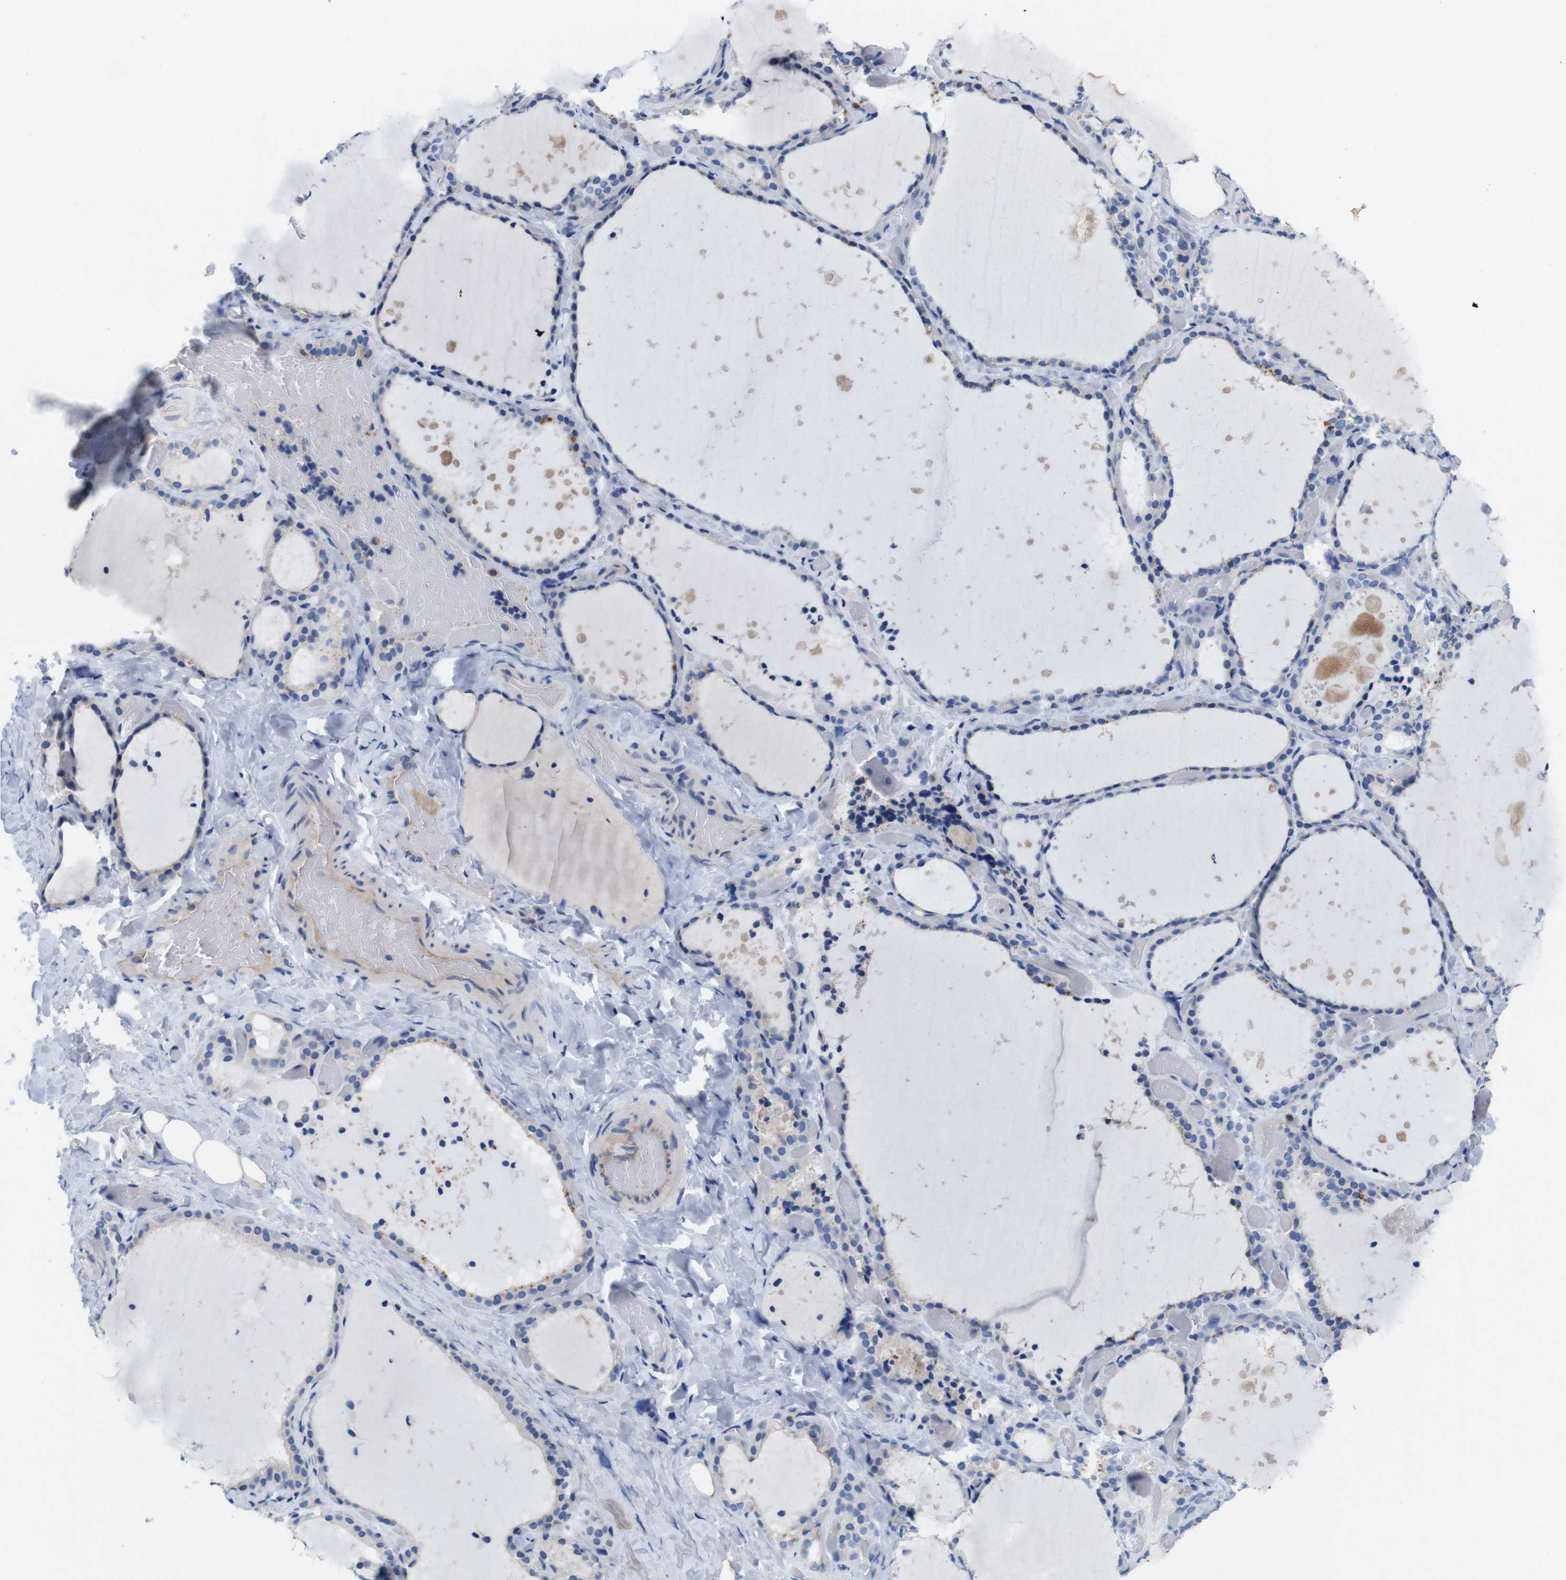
{"staining": {"intensity": "weak", "quantity": "<25%", "location": "cytoplasmic/membranous"}, "tissue": "thyroid gland", "cell_type": "Glandular cells", "image_type": "normal", "snomed": [{"axis": "morphology", "description": "Normal tissue, NOS"}, {"axis": "topography", "description": "Thyroid gland"}], "caption": "IHC of normal thyroid gland reveals no expression in glandular cells.", "gene": "C1RL", "patient": {"sex": "female", "age": 44}}